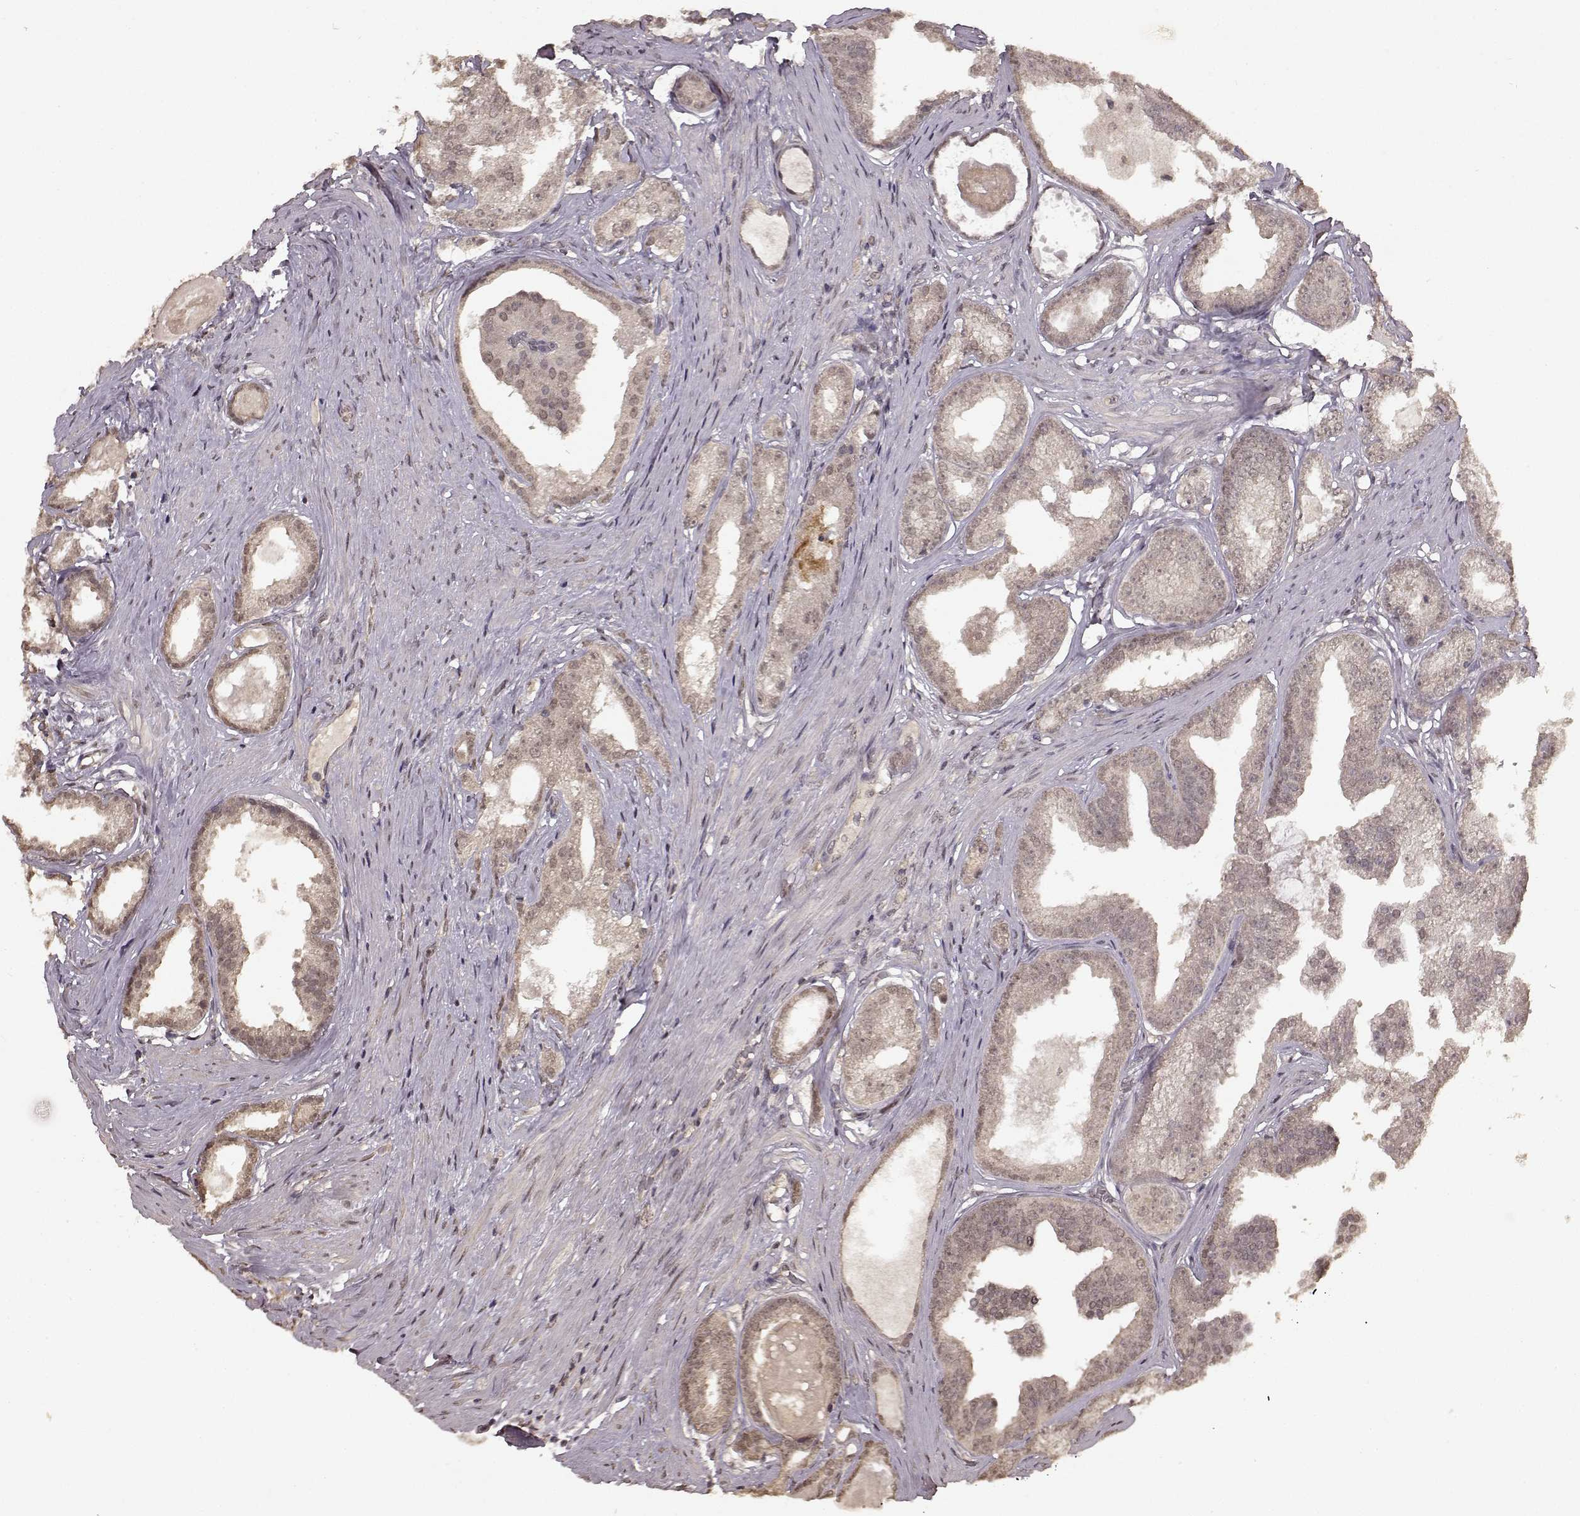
{"staining": {"intensity": "weak", "quantity": "<25%", "location": "cytoplasmic/membranous"}, "tissue": "prostate cancer", "cell_type": "Tumor cells", "image_type": "cancer", "snomed": [{"axis": "morphology", "description": "Adenocarcinoma, Low grade"}, {"axis": "topography", "description": "Prostate"}], "caption": "A high-resolution micrograph shows immunohistochemistry (IHC) staining of adenocarcinoma (low-grade) (prostate), which displays no significant staining in tumor cells. The staining was performed using DAB (3,3'-diaminobenzidine) to visualize the protein expression in brown, while the nuclei were stained in blue with hematoxylin (Magnification: 20x).", "gene": "NTRK2", "patient": {"sex": "male", "age": 65}}